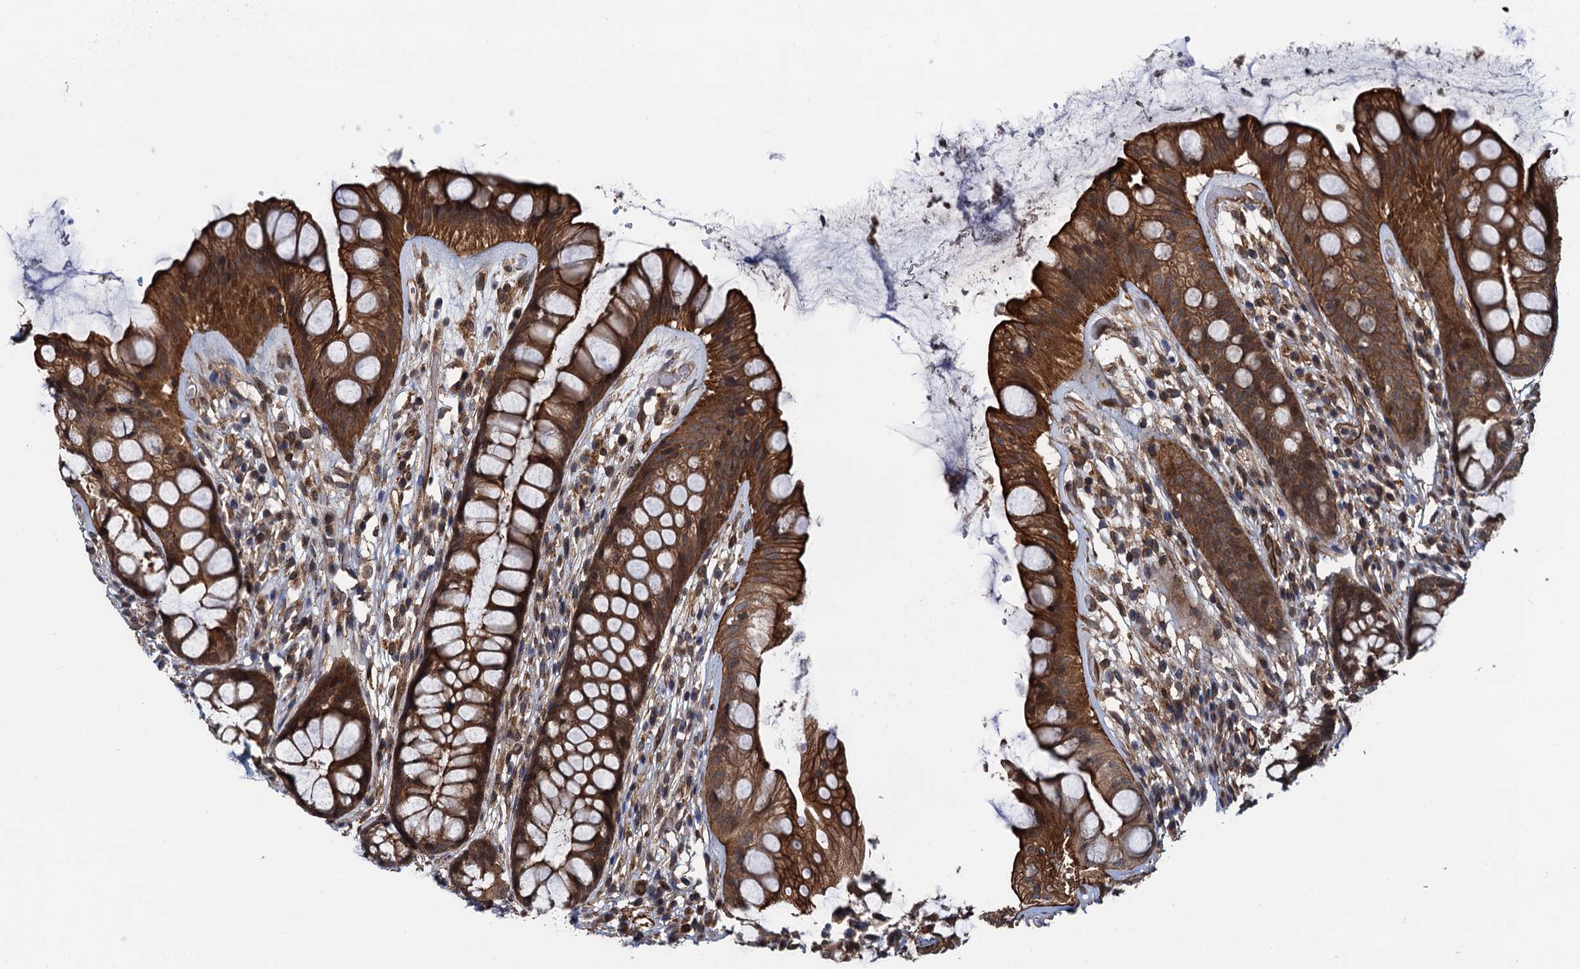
{"staining": {"intensity": "strong", "quantity": ">75%", "location": "cytoplasmic/membranous"}, "tissue": "rectum", "cell_type": "Glandular cells", "image_type": "normal", "snomed": [{"axis": "morphology", "description": "Normal tissue, NOS"}, {"axis": "topography", "description": "Rectum"}], "caption": "Immunohistochemical staining of unremarkable rectum displays high levels of strong cytoplasmic/membranous expression in about >75% of glandular cells. Nuclei are stained in blue.", "gene": "ZFYVE19", "patient": {"sex": "male", "age": 74}}